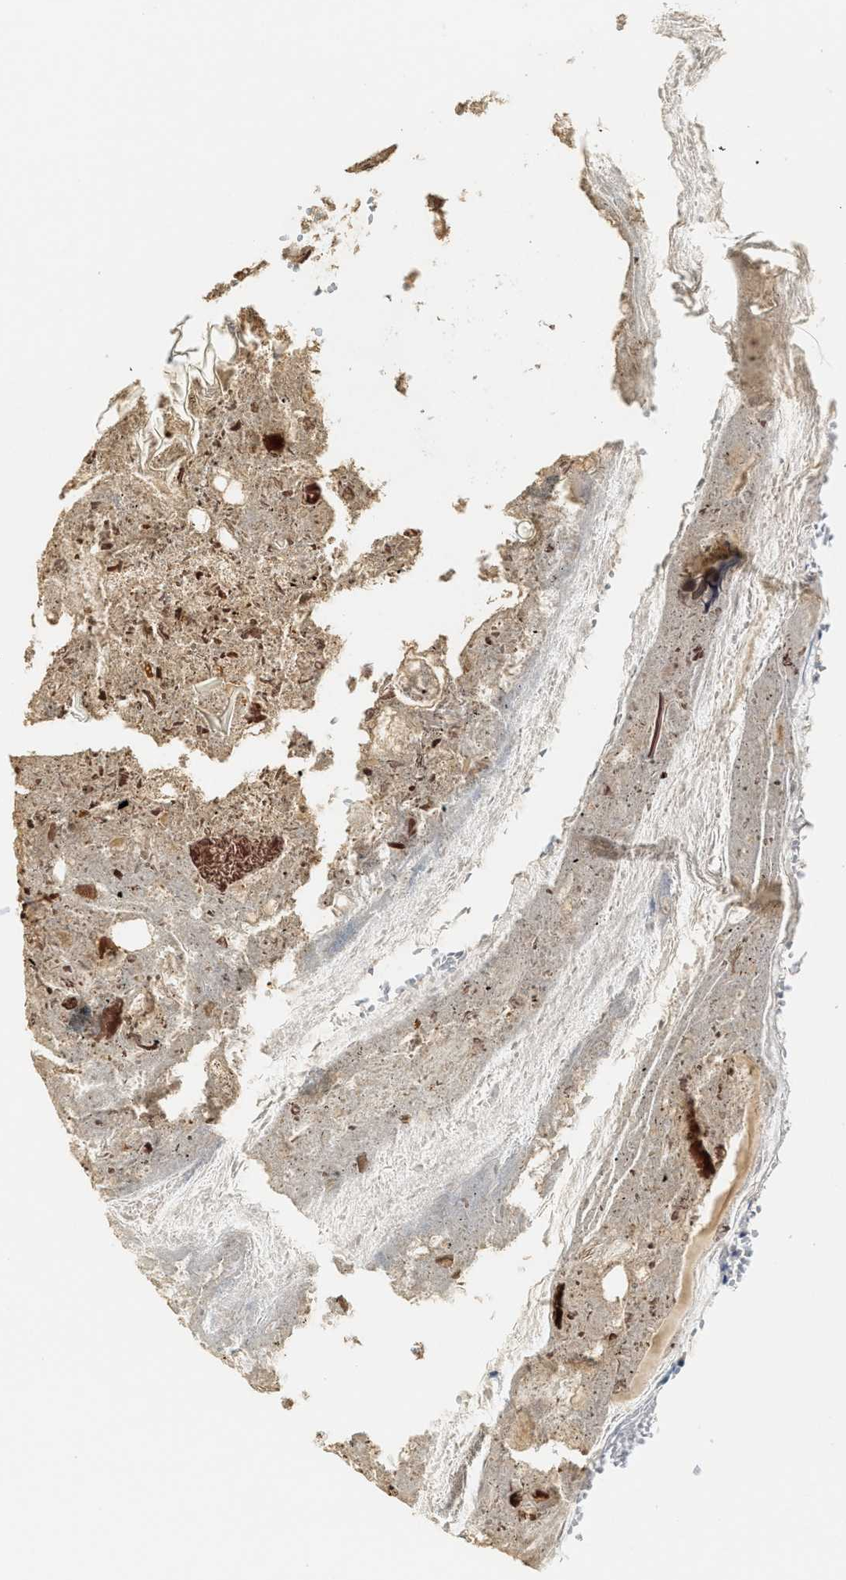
{"staining": {"intensity": "weak", "quantity": "<25%", "location": "nuclear"}, "tissue": "appendix", "cell_type": "Glandular cells", "image_type": "normal", "snomed": [{"axis": "morphology", "description": "Normal tissue, NOS"}, {"axis": "topography", "description": "Appendix"}], "caption": "This is an immunohistochemistry (IHC) image of normal appendix. There is no expression in glandular cells.", "gene": "TCF3", "patient": {"sex": "female", "age": 10}}